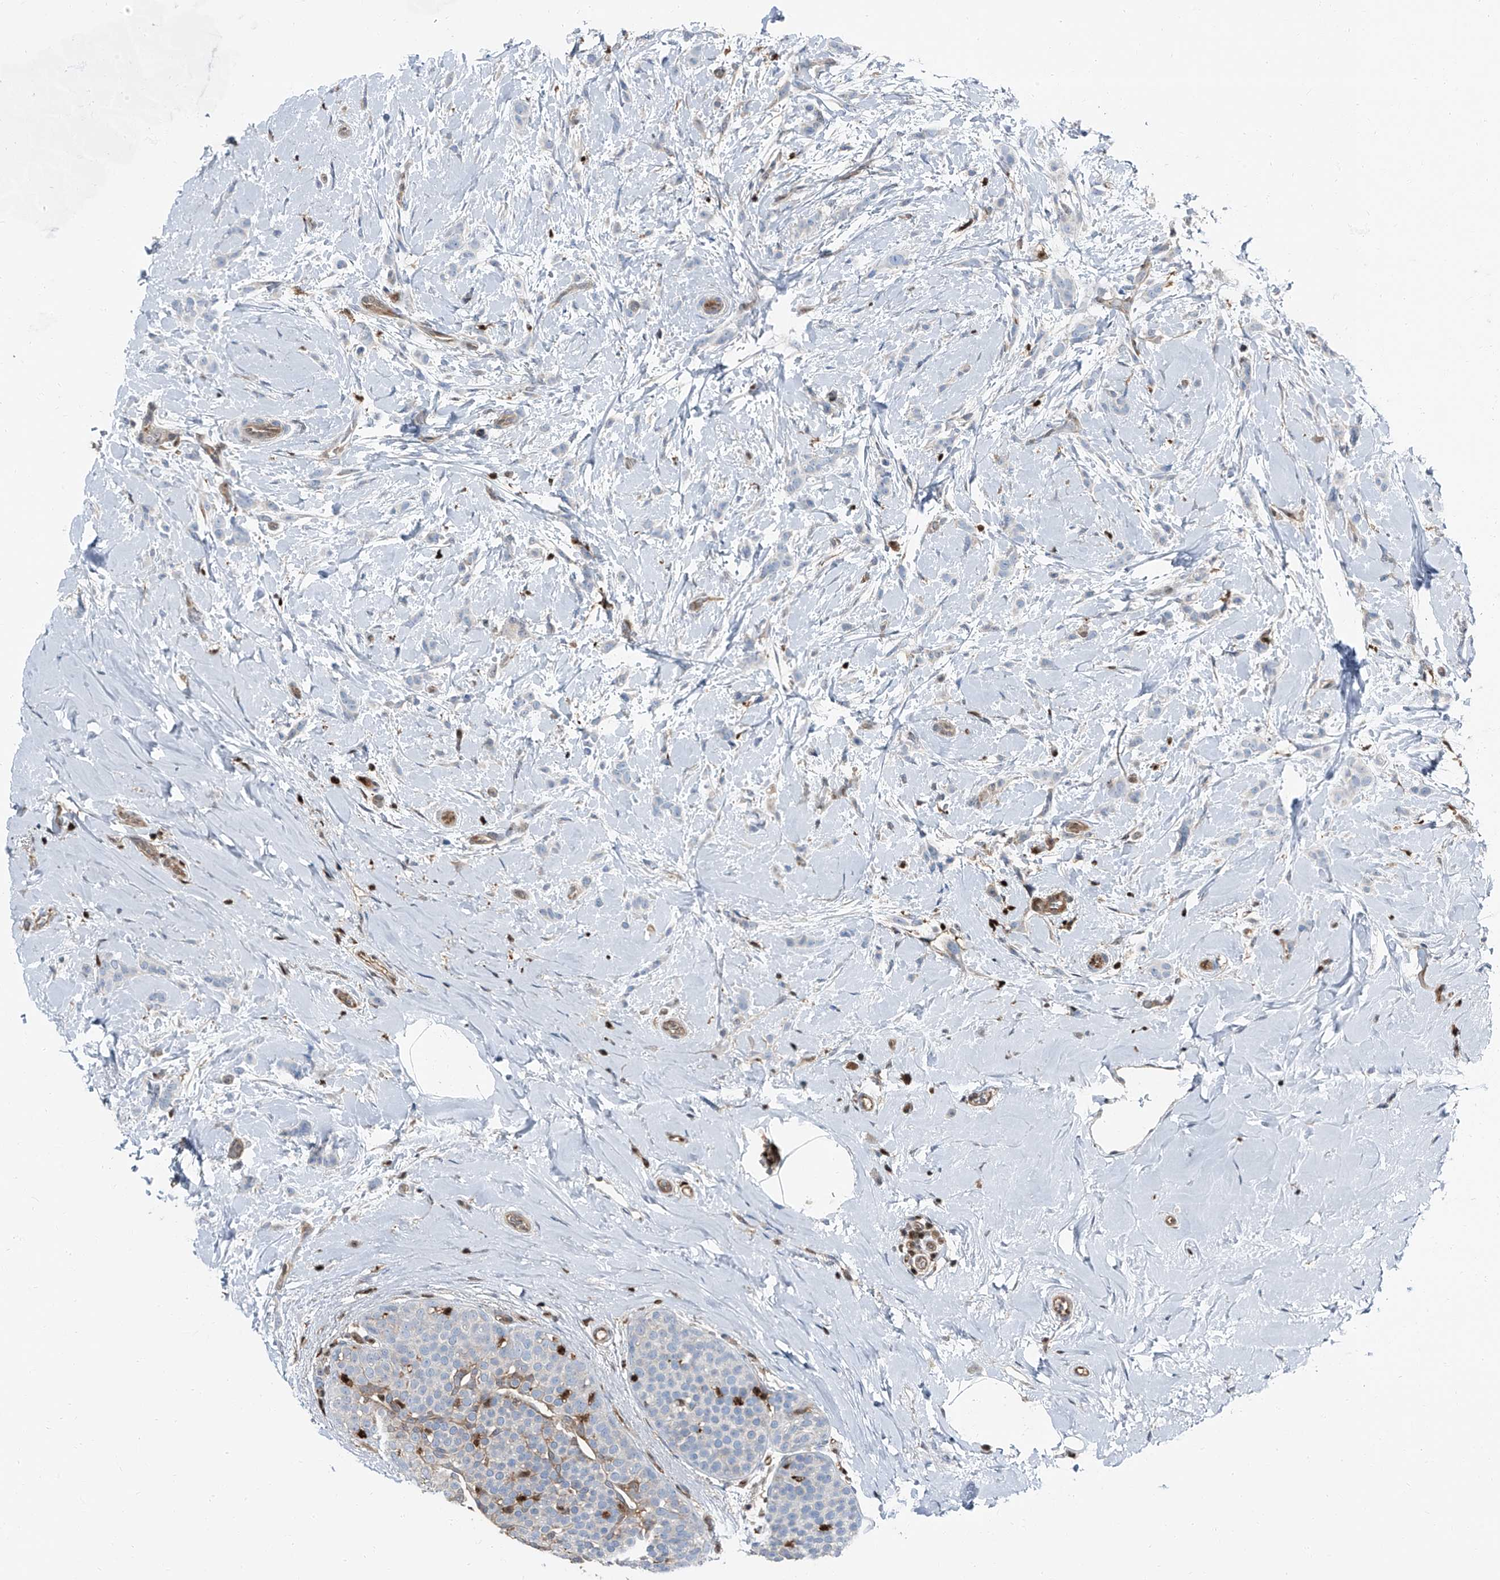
{"staining": {"intensity": "negative", "quantity": "none", "location": "none"}, "tissue": "breast cancer", "cell_type": "Tumor cells", "image_type": "cancer", "snomed": [{"axis": "morphology", "description": "Lobular carcinoma, in situ"}, {"axis": "morphology", "description": "Lobular carcinoma"}, {"axis": "topography", "description": "Breast"}], "caption": "A high-resolution micrograph shows immunohistochemistry (IHC) staining of breast lobular carcinoma in situ, which exhibits no significant staining in tumor cells.", "gene": "PSMB10", "patient": {"sex": "female", "age": 41}}